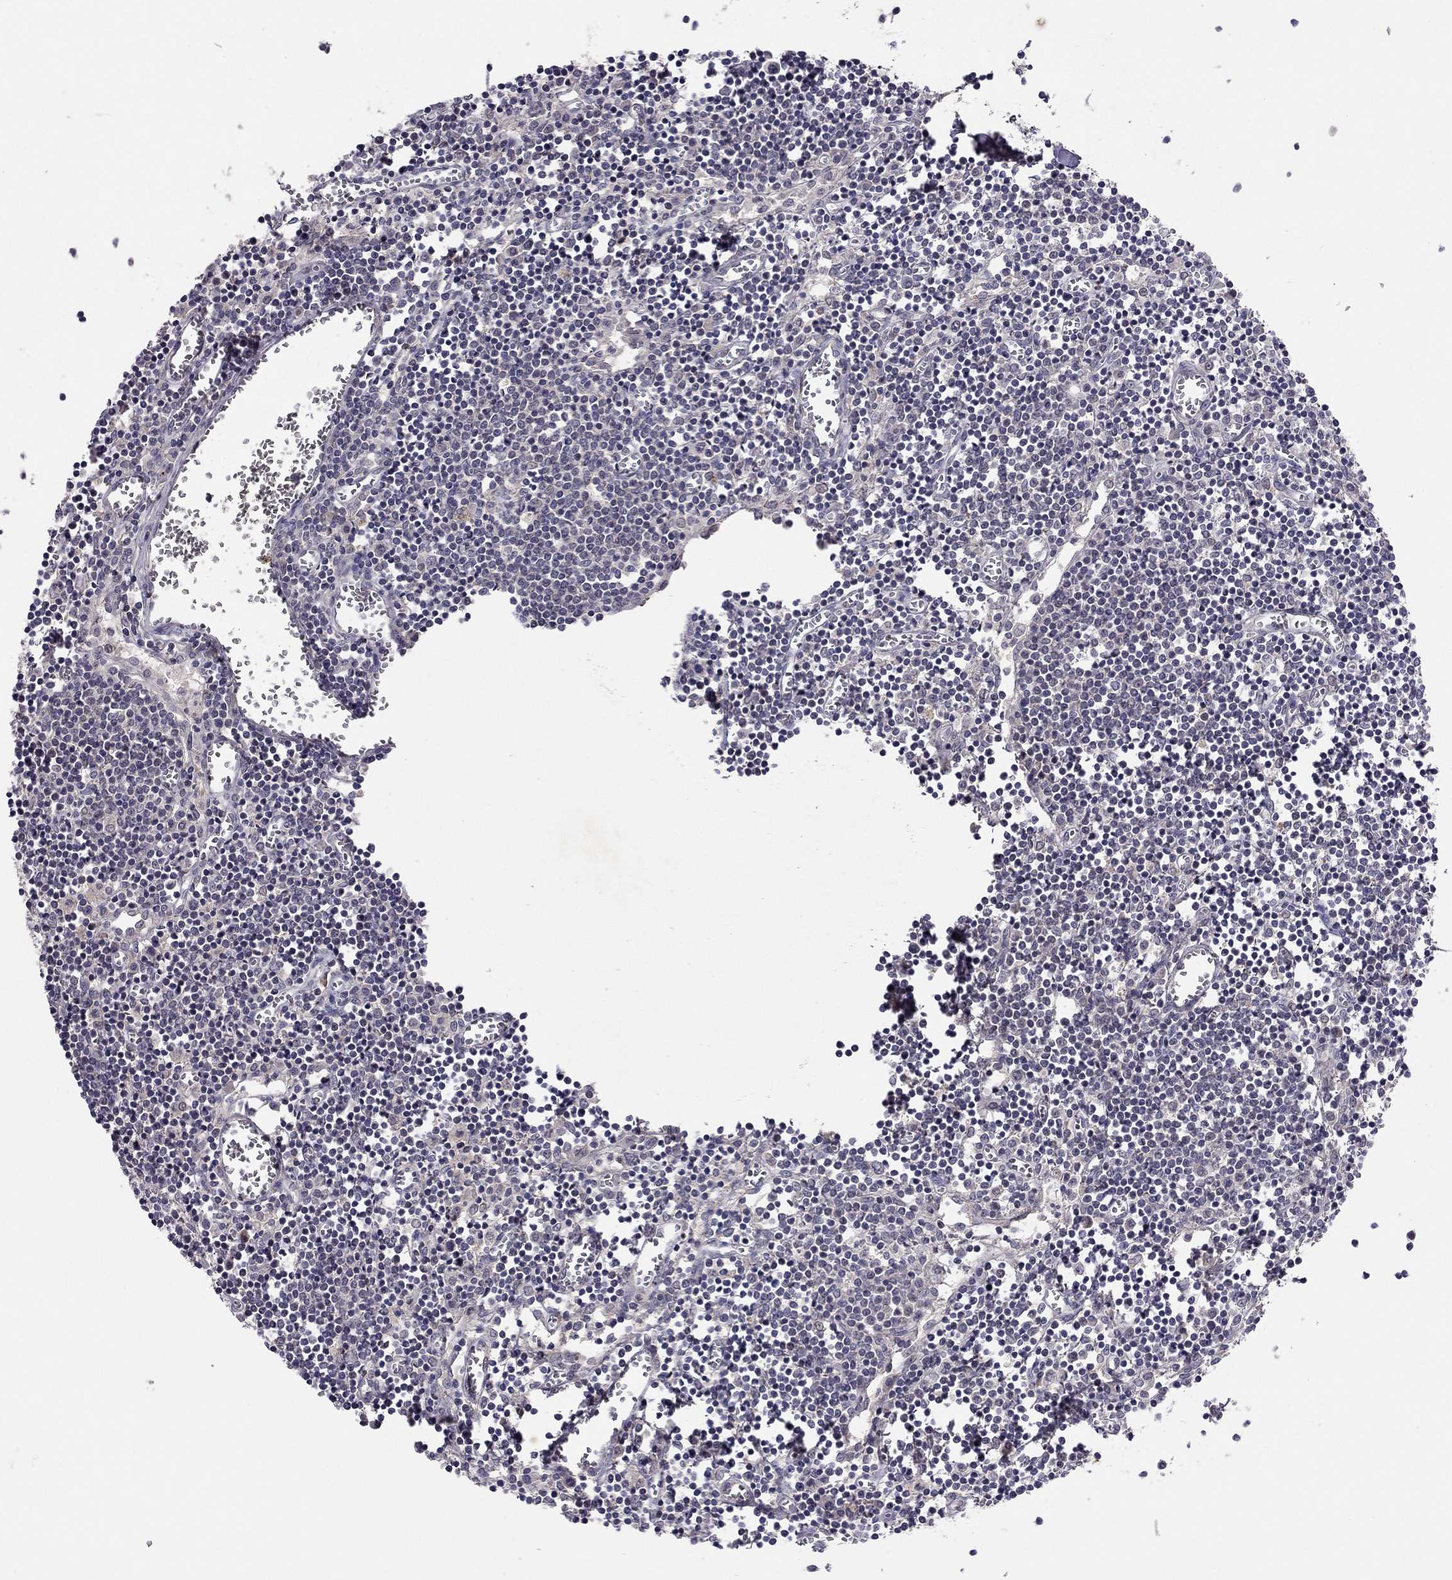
{"staining": {"intensity": "negative", "quantity": "none", "location": "none"}, "tissue": "lymph node", "cell_type": "Germinal center cells", "image_type": "normal", "snomed": [{"axis": "morphology", "description": "Normal tissue, NOS"}, {"axis": "topography", "description": "Lymph node"}], "caption": "Immunohistochemistry (IHC) micrograph of normal human lymph node stained for a protein (brown), which exhibits no expression in germinal center cells. The staining is performed using DAB brown chromogen with nuclei counter-stained in using hematoxylin.", "gene": "ESR2", "patient": {"sex": "male", "age": 66}}